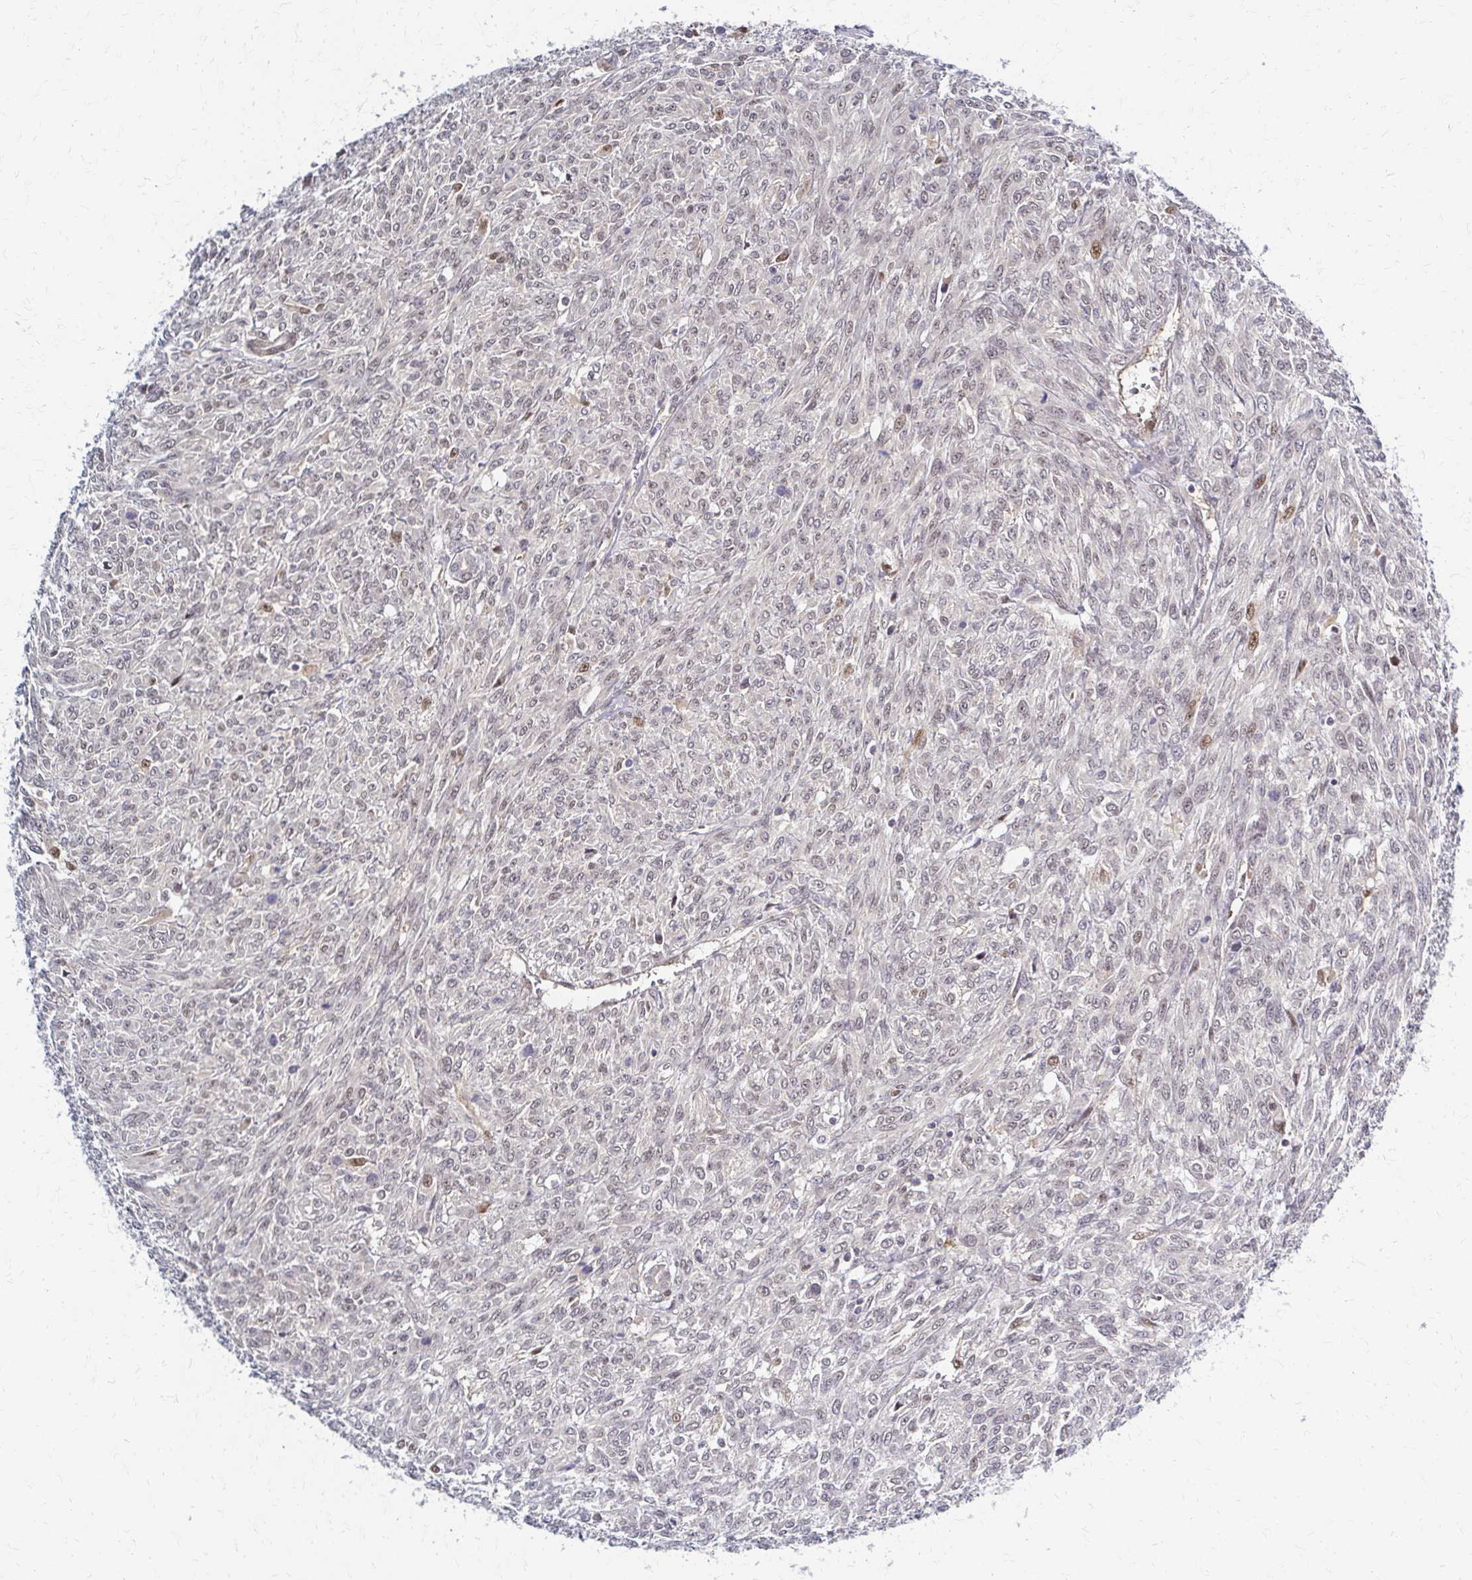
{"staining": {"intensity": "moderate", "quantity": "<25%", "location": "nuclear"}, "tissue": "renal cancer", "cell_type": "Tumor cells", "image_type": "cancer", "snomed": [{"axis": "morphology", "description": "Adenocarcinoma, NOS"}, {"axis": "topography", "description": "Kidney"}], "caption": "Immunohistochemical staining of human renal cancer (adenocarcinoma) exhibits low levels of moderate nuclear staining in approximately <25% of tumor cells.", "gene": "PSMD7", "patient": {"sex": "male", "age": 58}}